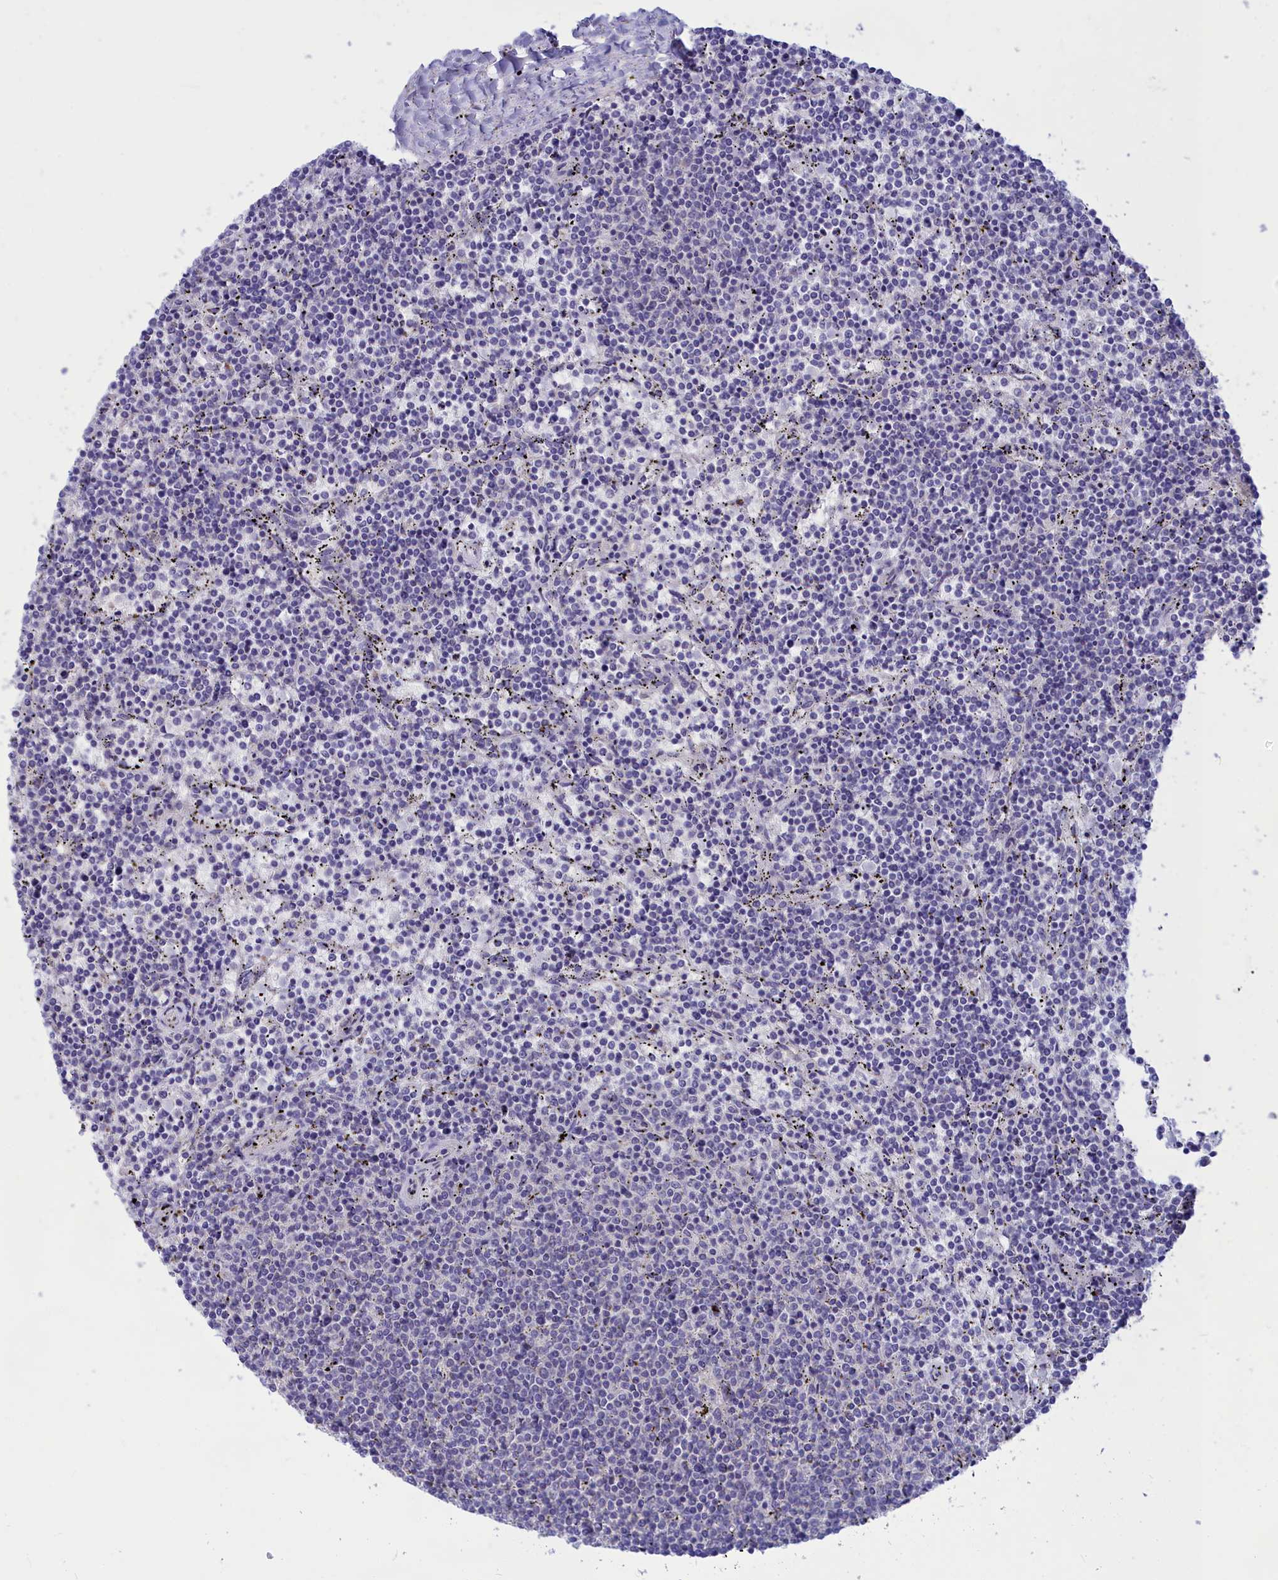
{"staining": {"intensity": "negative", "quantity": "none", "location": "none"}, "tissue": "lymphoma", "cell_type": "Tumor cells", "image_type": "cancer", "snomed": [{"axis": "morphology", "description": "Malignant lymphoma, non-Hodgkin's type, Low grade"}, {"axis": "topography", "description": "Spleen"}], "caption": "Immunohistochemical staining of human low-grade malignant lymphoma, non-Hodgkin's type reveals no significant staining in tumor cells. (DAB (3,3'-diaminobenzidine) immunohistochemistry (IHC) visualized using brightfield microscopy, high magnification).", "gene": "TMEM30B", "patient": {"sex": "female", "age": 50}}